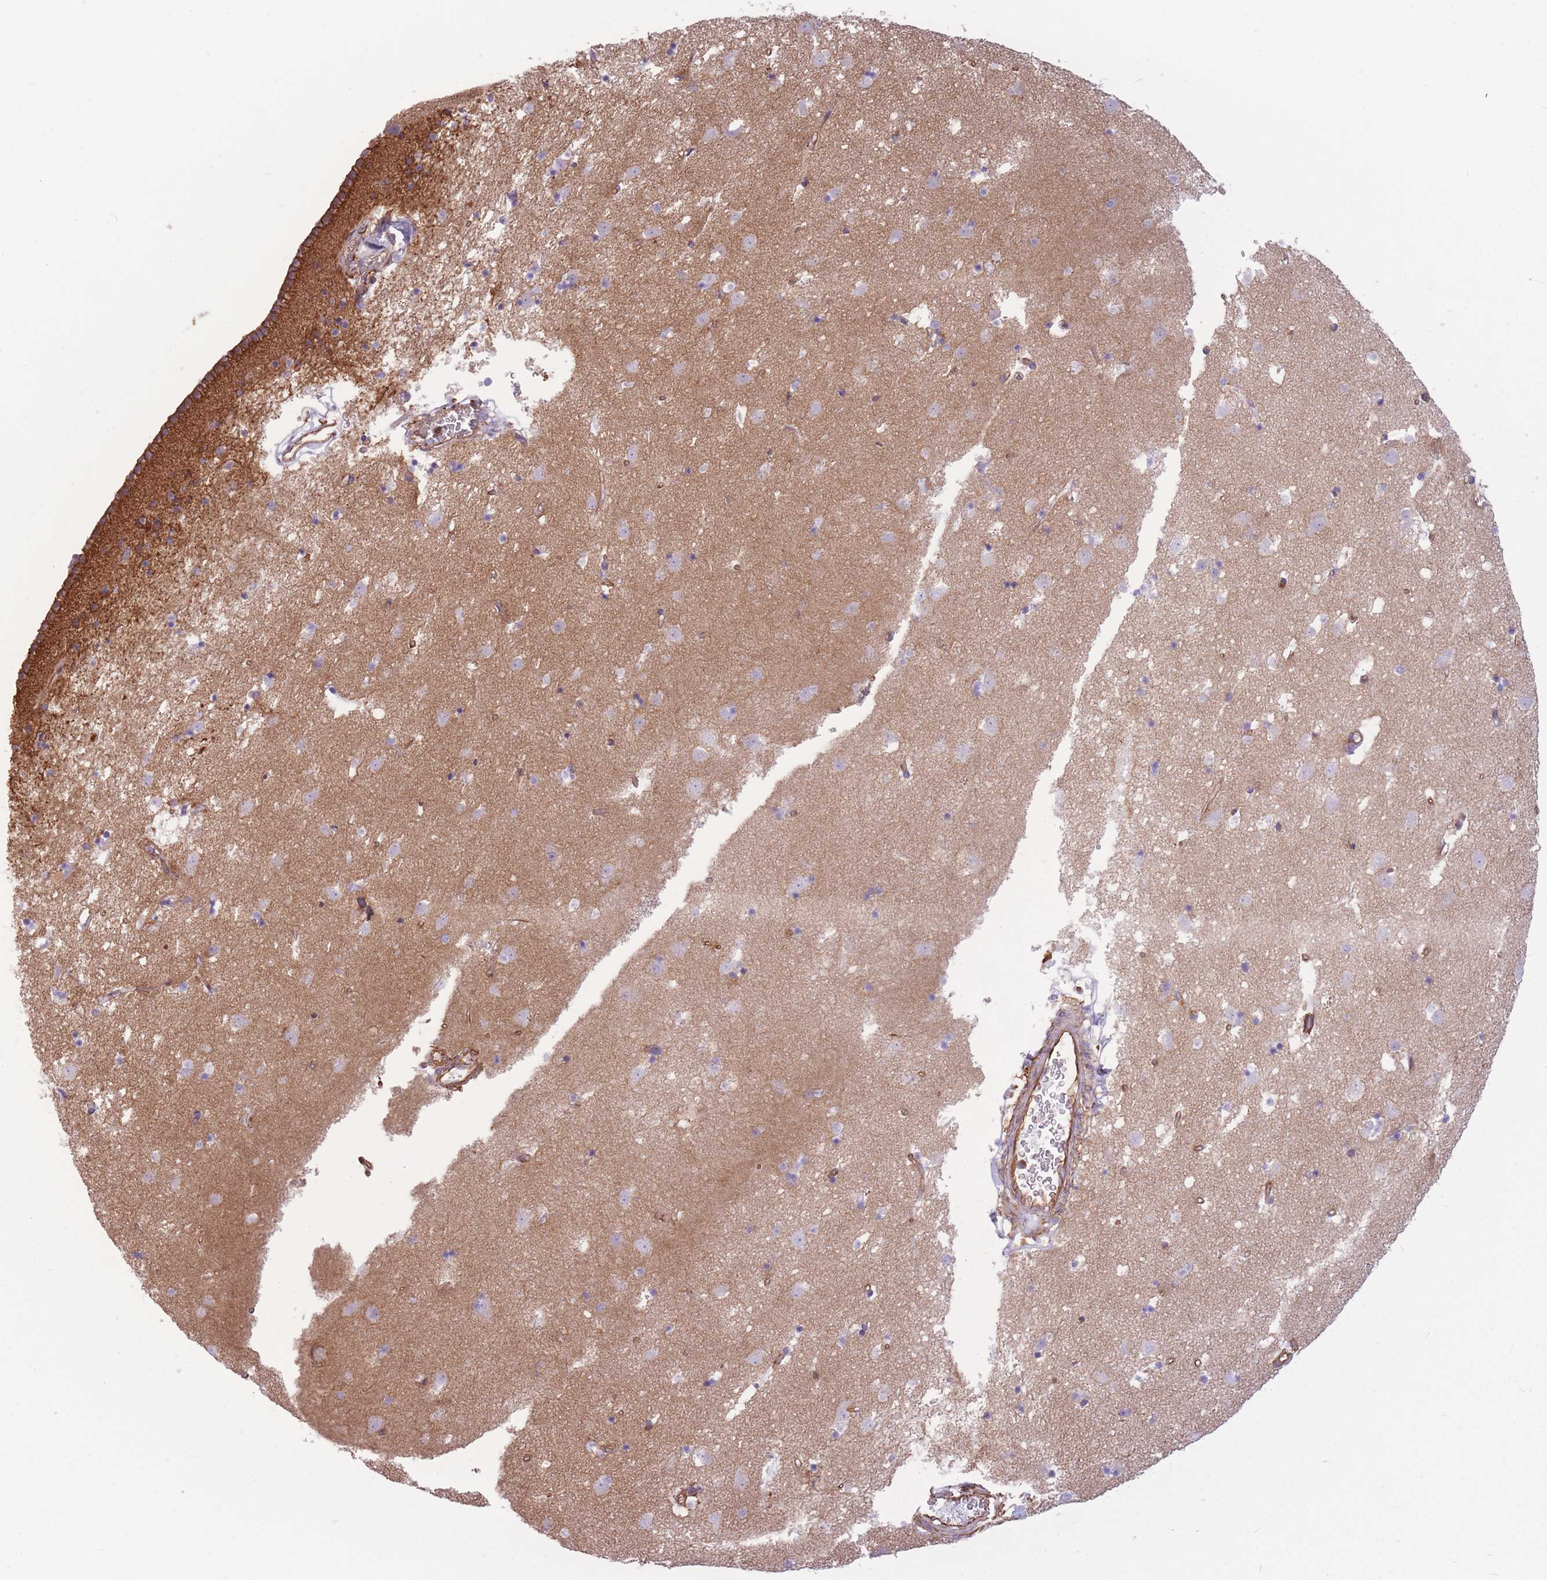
{"staining": {"intensity": "negative", "quantity": "none", "location": "none"}, "tissue": "caudate", "cell_type": "Glial cells", "image_type": "normal", "snomed": [{"axis": "morphology", "description": "Normal tissue, NOS"}, {"axis": "topography", "description": "Lateral ventricle wall"}], "caption": "Protein analysis of unremarkable caudate shows no significant staining in glial cells. The staining was performed using DAB (3,3'-diaminobenzidine) to visualize the protein expression in brown, while the nuclei were stained in blue with hematoxylin (Magnification: 20x).", "gene": "ADD1", "patient": {"sex": "male", "age": 58}}